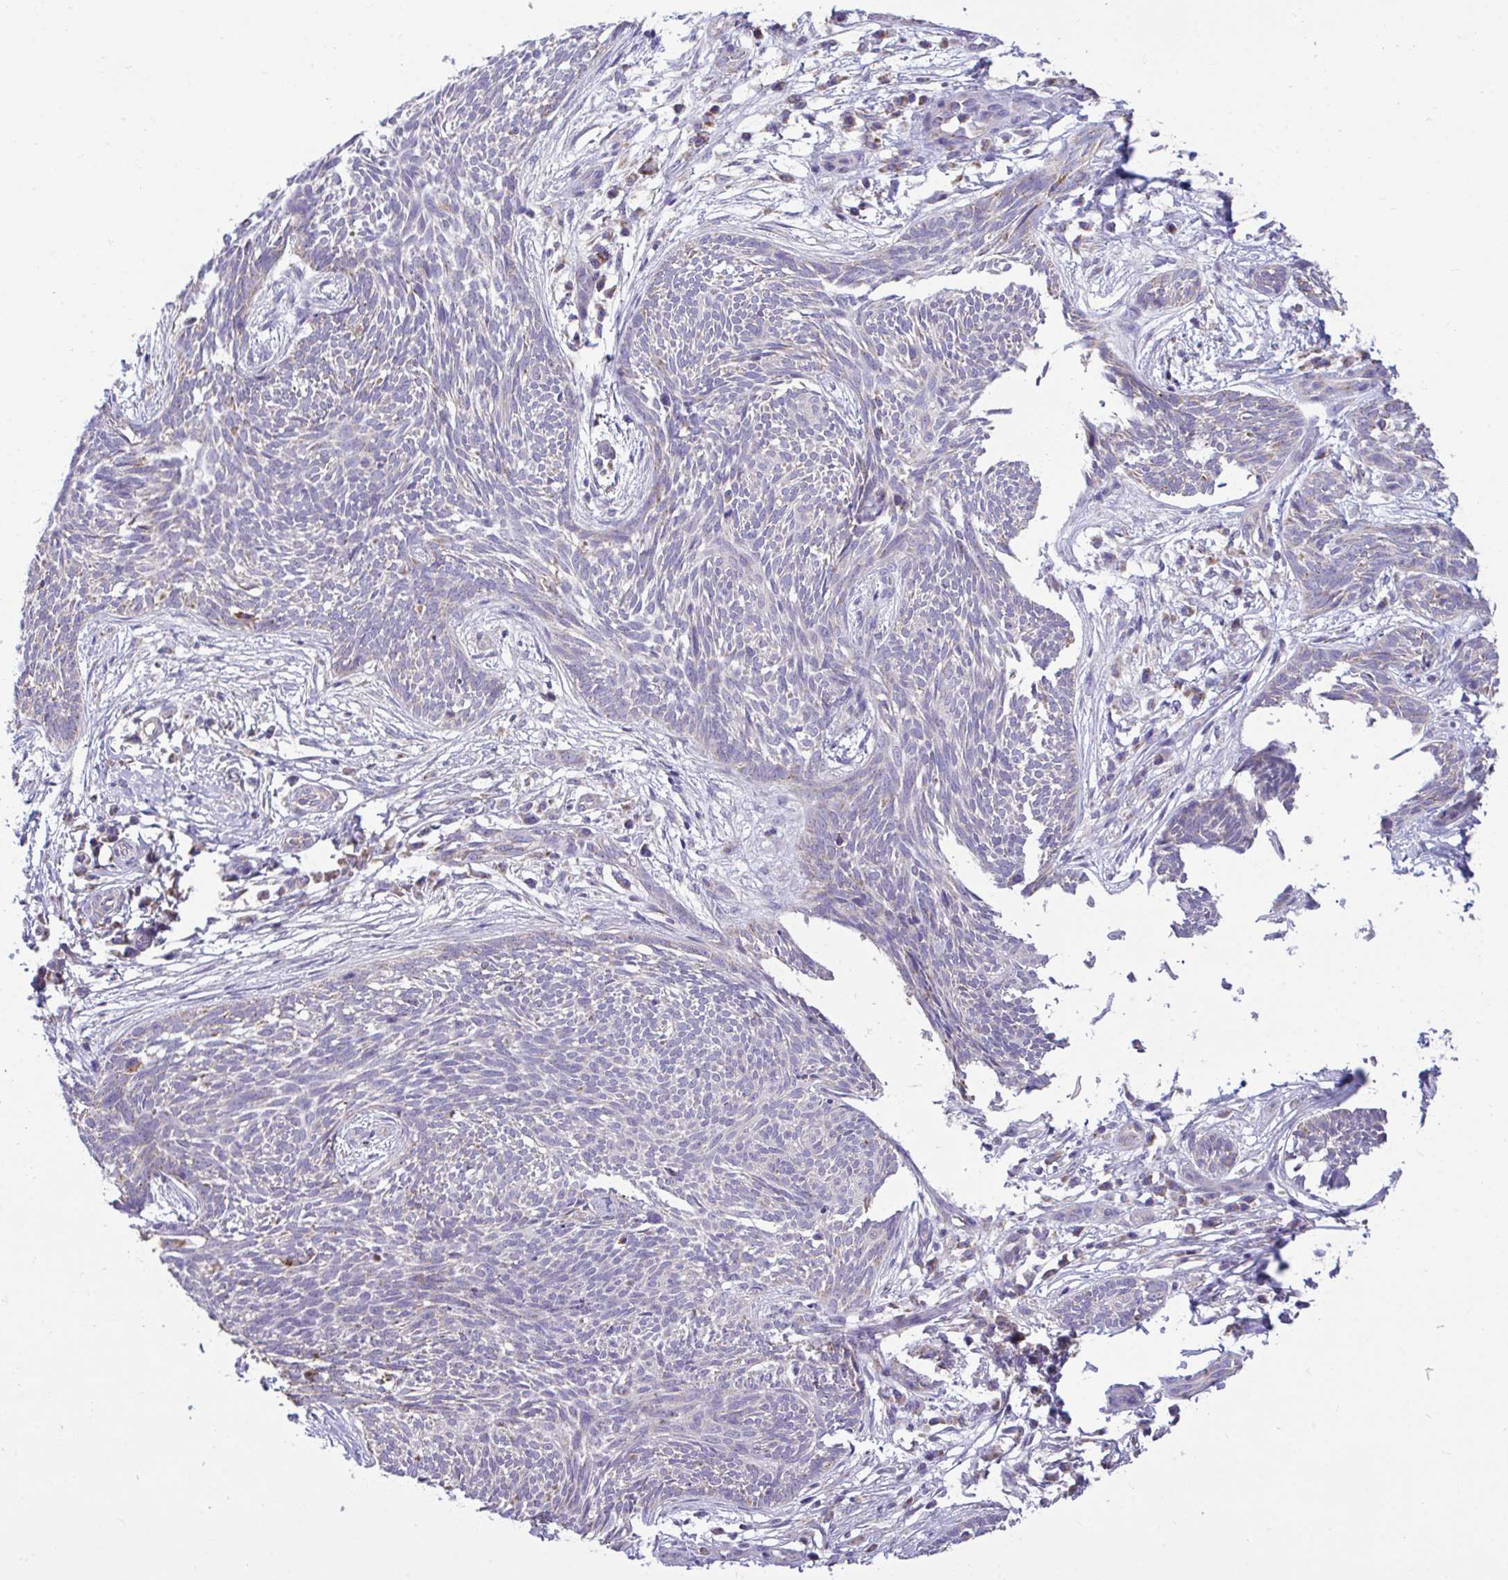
{"staining": {"intensity": "negative", "quantity": "none", "location": "none"}, "tissue": "skin cancer", "cell_type": "Tumor cells", "image_type": "cancer", "snomed": [{"axis": "morphology", "description": "Basal cell carcinoma"}, {"axis": "topography", "description": "Skin"}, {"axis": "topography", "description": "Skin, foot"}], "caption": "The photomicrograph shows no staining of tumor cells in skin basal cell carcinoma. The staining is performed using DAB (3,3'-diaminobenzidine) brown chromogen with nuclei counter-stained in using hematoxylin.", "gene": "SARS2", "patient": {"sex": "female", "age": 86}}